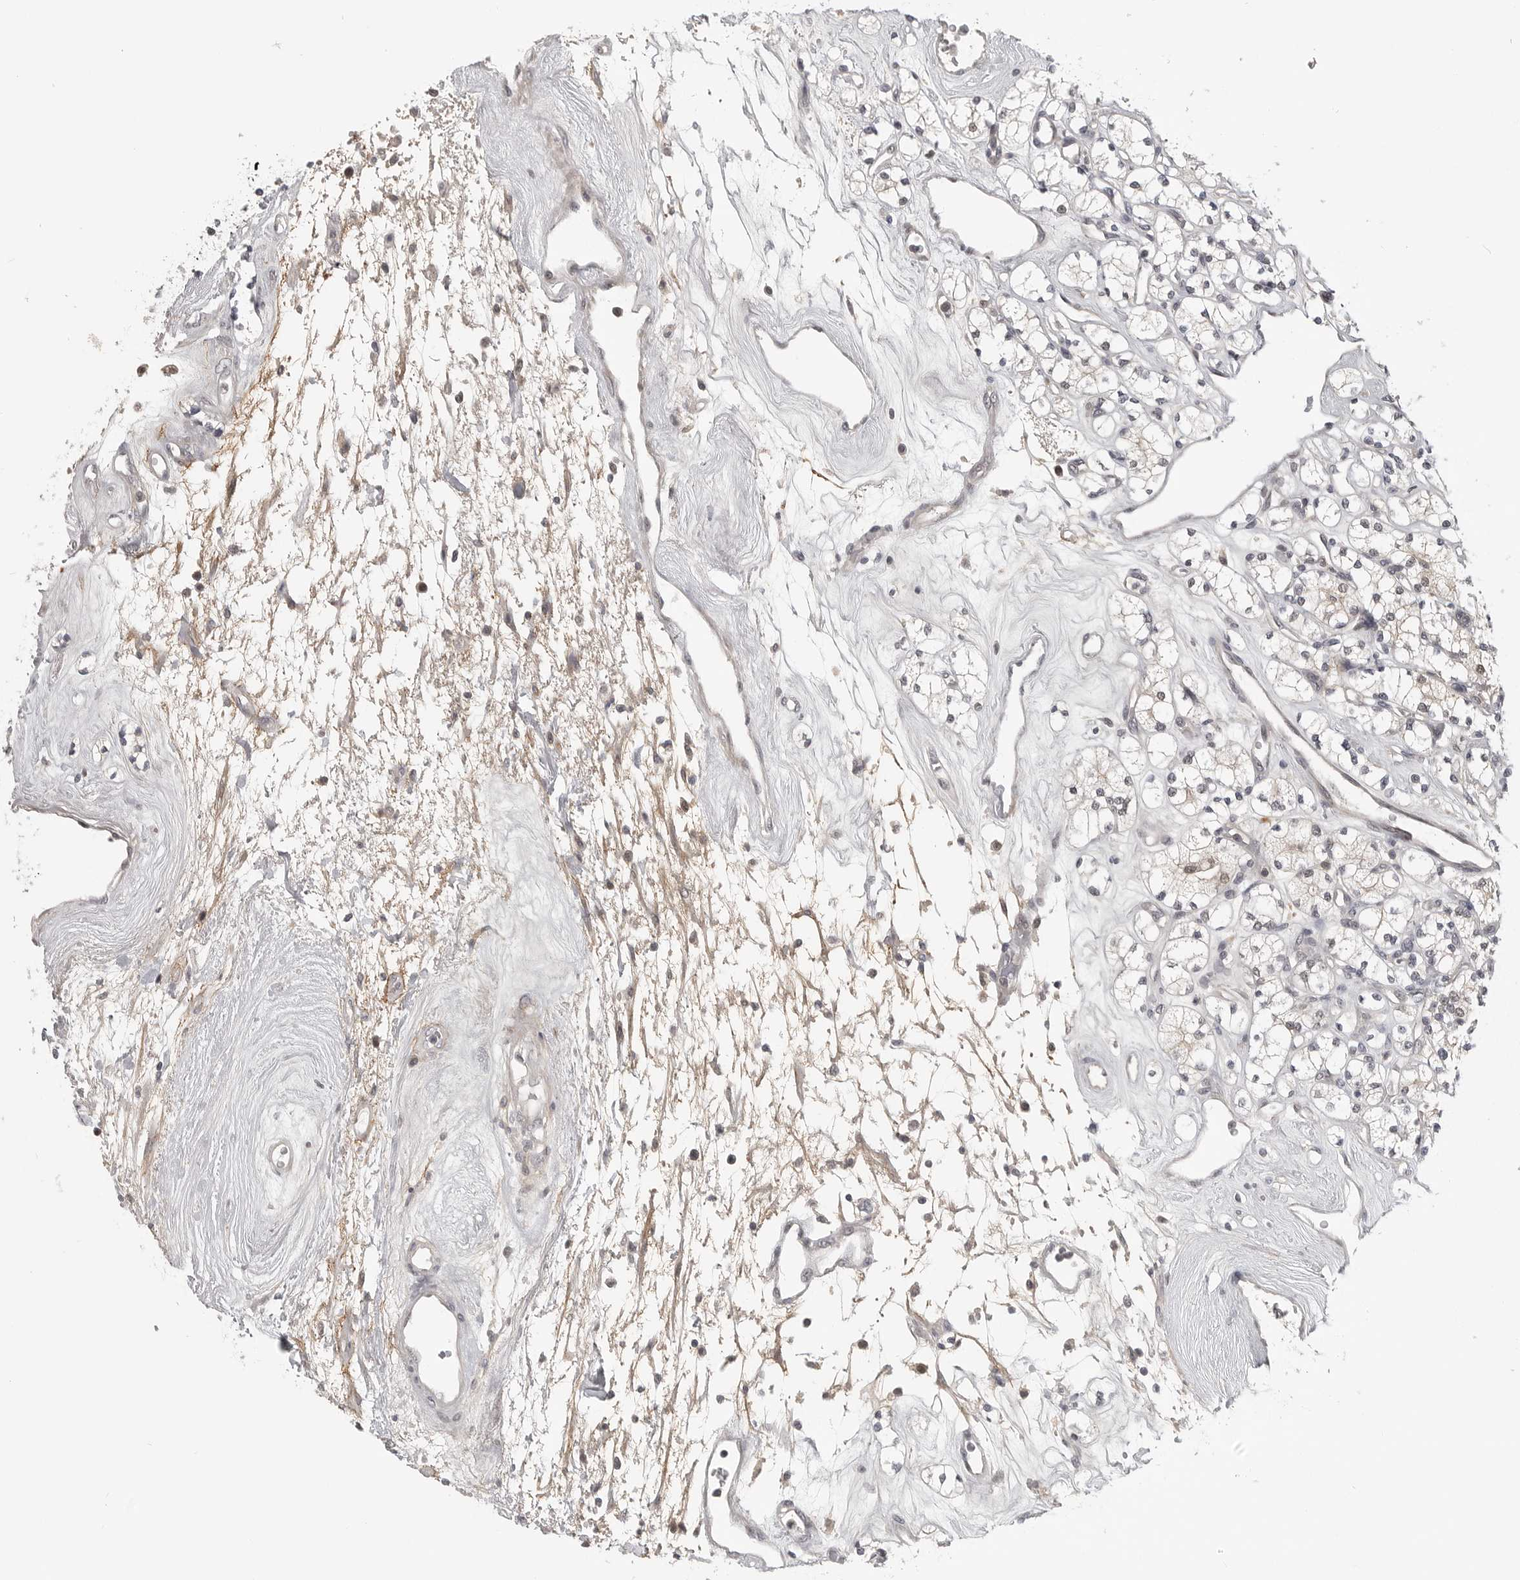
{"staining": {"intensity": "negative", "quantity": "none", "location": "none"}, "tissue": "renal cancer", "cell_type": "Tumor cells", "image_type": "cancer", "snomed": [{"axis": "morphology", "description": "Adenocarcinoma, NOS"}, {"axis": "topography", "description": "Kidney"}], "caption": "IHC of human adenocarcinoma (renal) reveals no staining in tumor cells.", "gene": "UROD", "patient": {"sex": "male", "age": 77}}